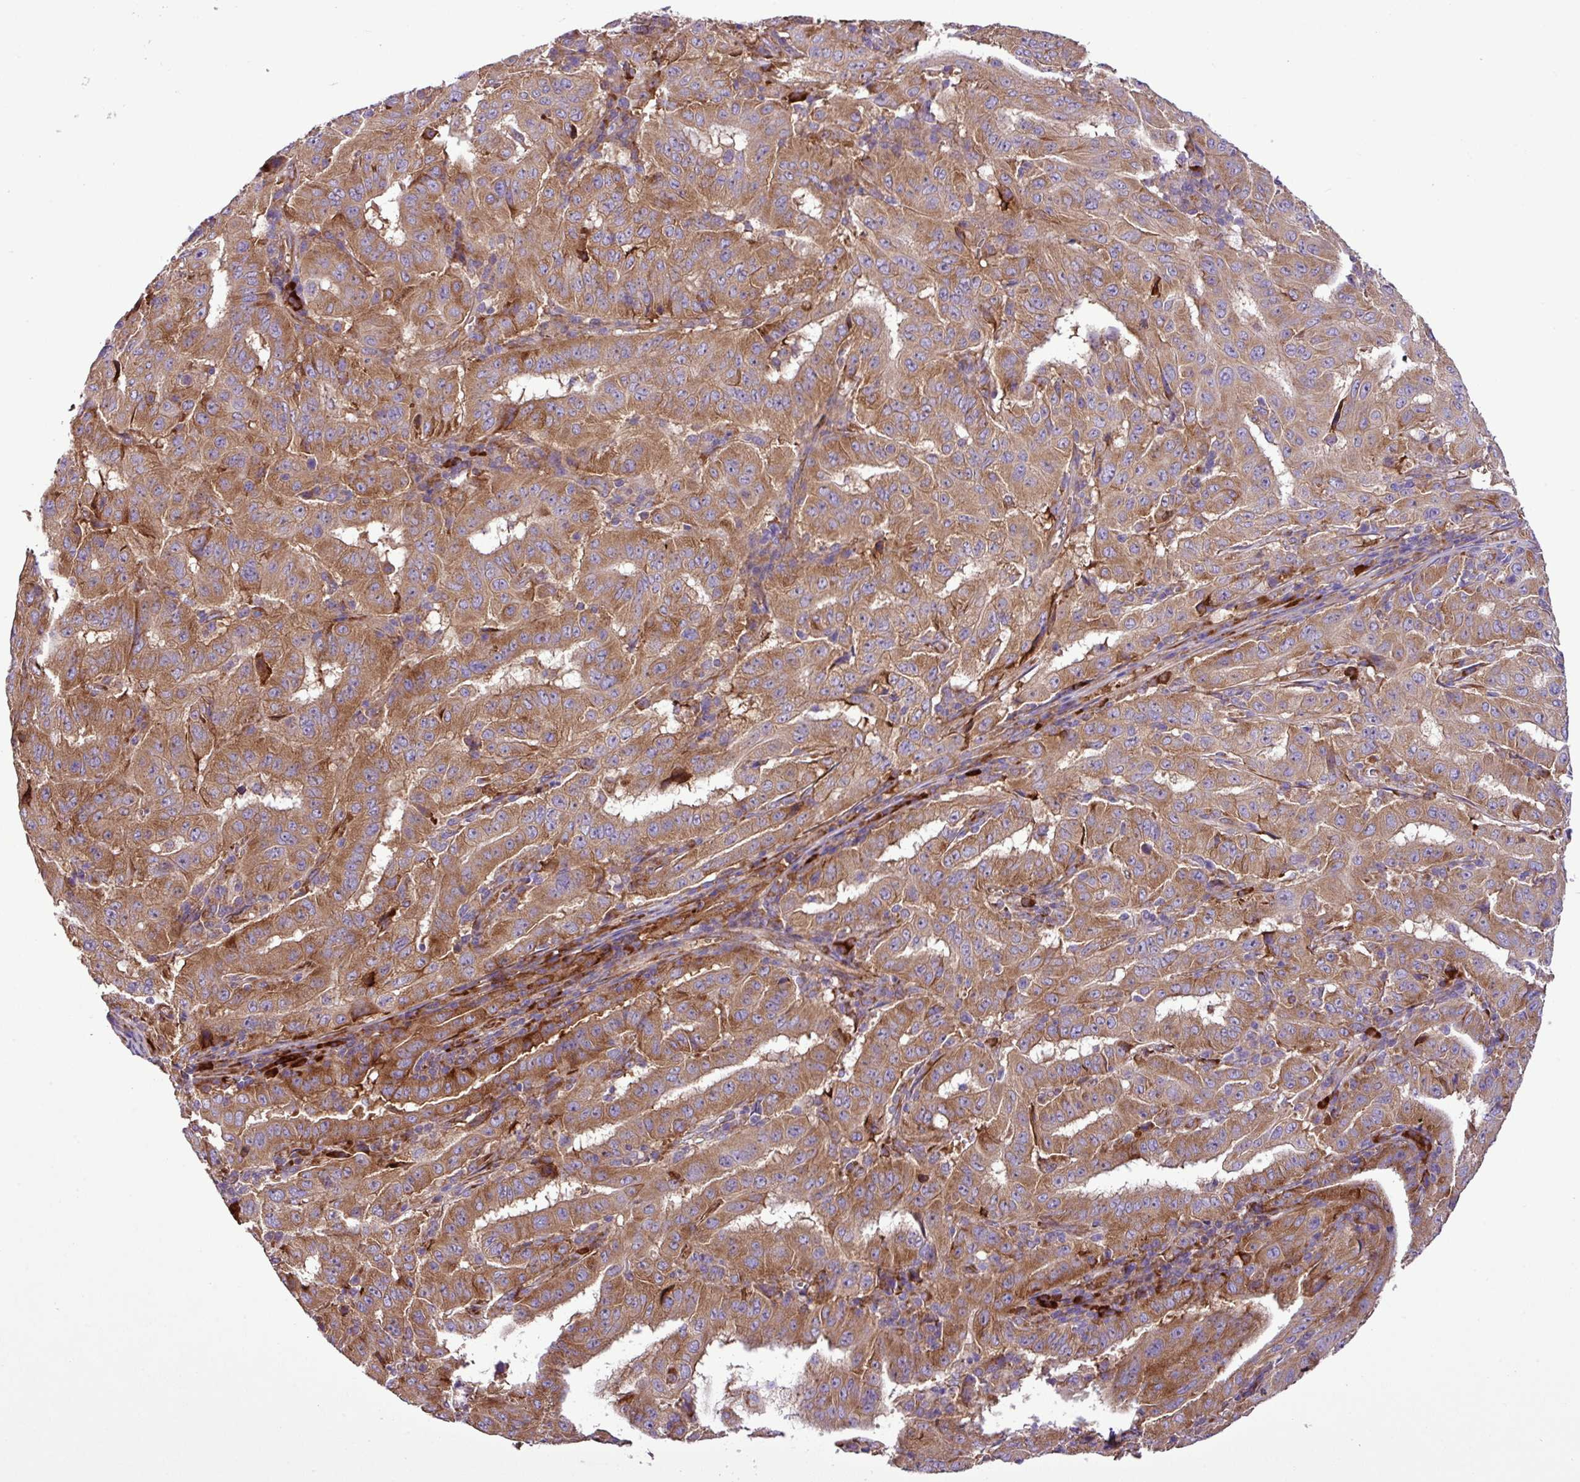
{"staining": {"intensity": "moderate", "quantity": ">75%", "location": "cytoplasmic/membranous"}, "tissue": "pancreatic cancer", "cell_type": "Tumor cells", "image_type": "cancer", "snomed": [{"axis": "morphology", "description": "Adenocarcinoma, NOS"}, {"axis": "topography", "description": "Pancreas"}], "caption": "There is medium levels of moderate cytoplasmic/membranous staining in tumor cells of pancreatic cancer (adenocarcinoma), as demonstrated by immunohistochemical staining (brown color).", "gene": "RPL13", "patient": {"sex": "male", "age": 63}}